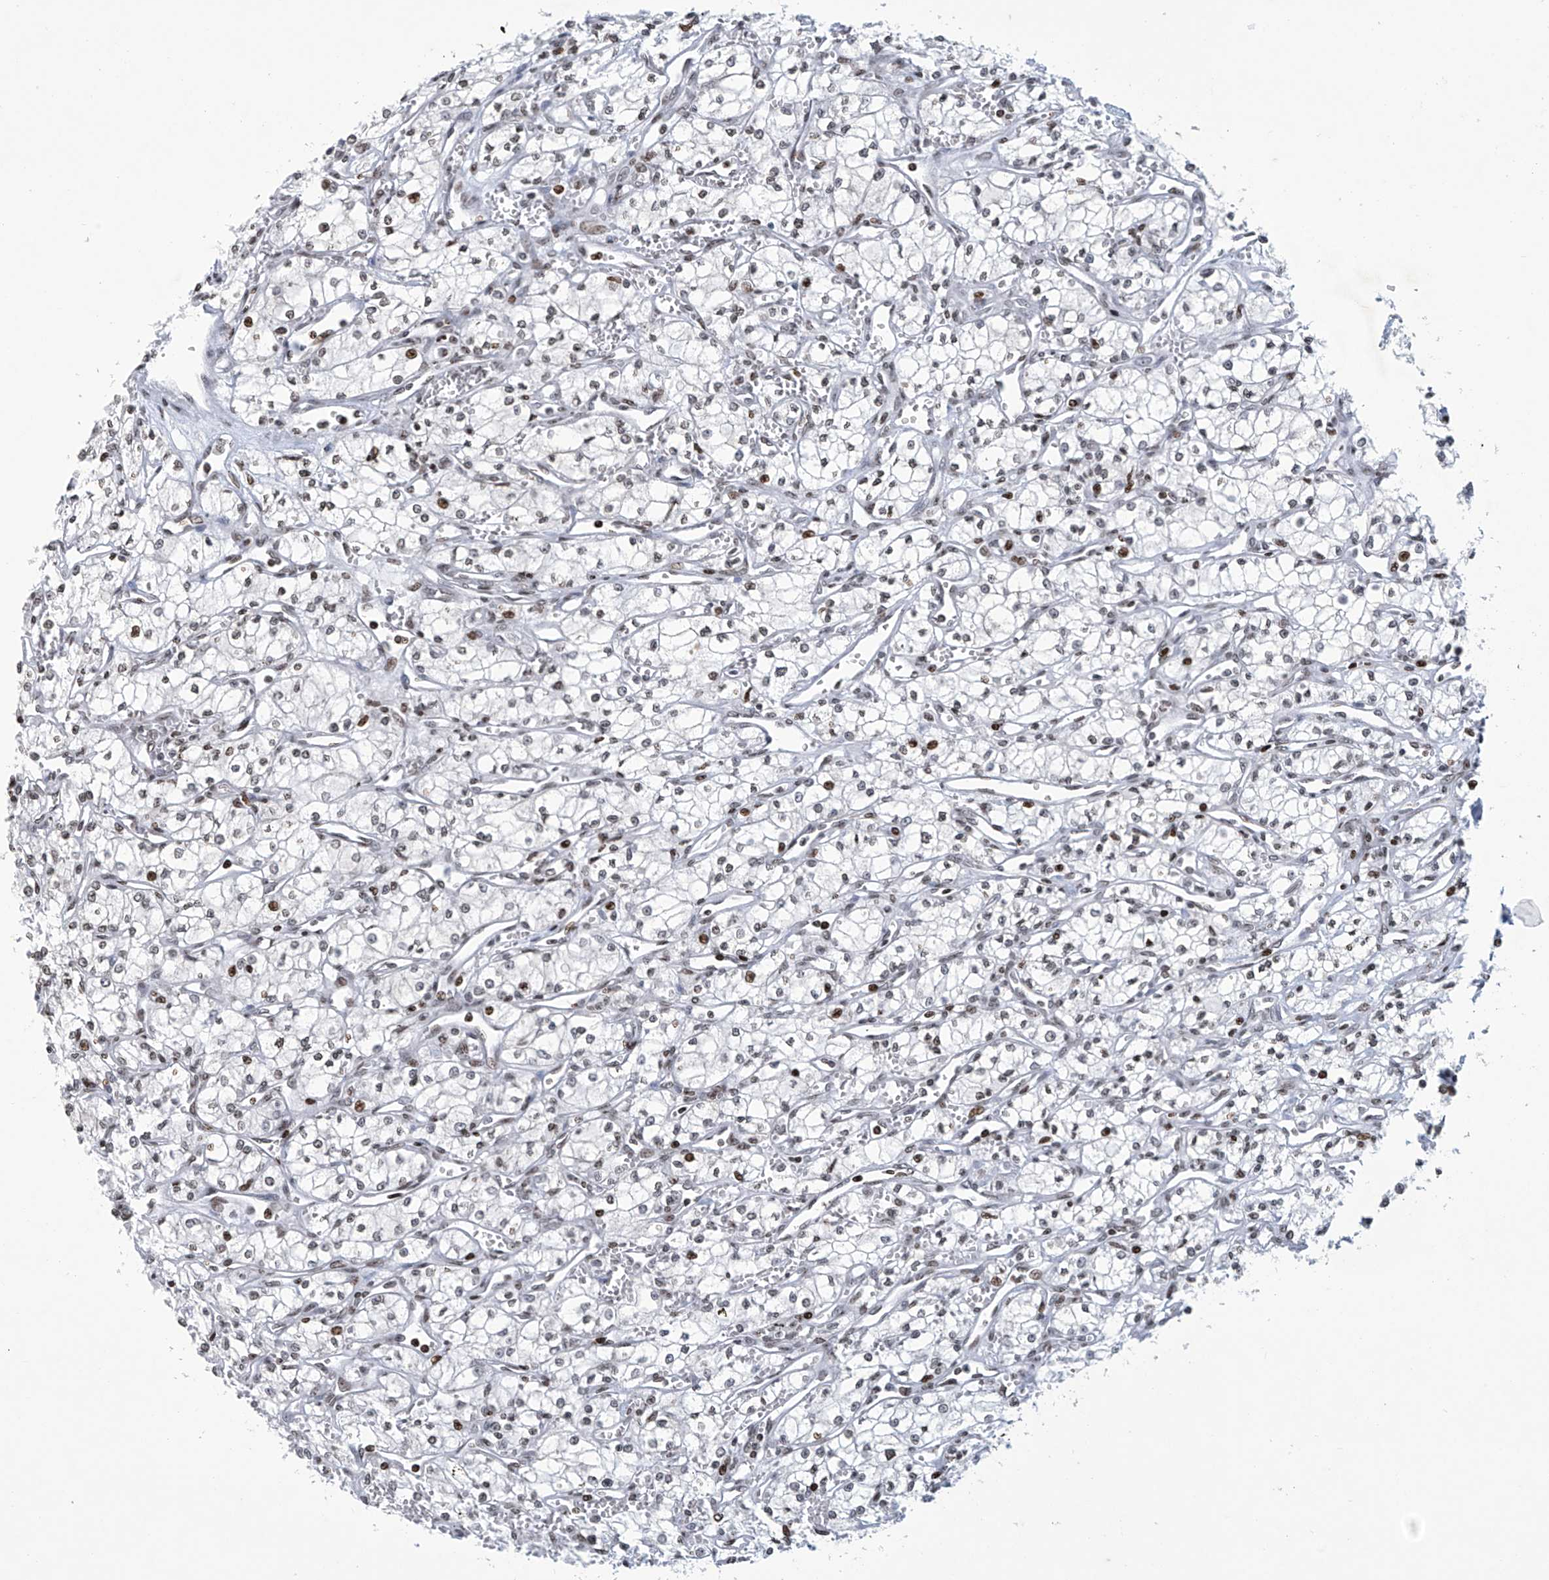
{"staining": {"intensity": "moderate", "quantity": "<25%", "location": "nuclear"}, "tissue": "renal cancer", "cell_type": "Tumor cells", "image_type": "cancer", "snomed": [{"axis": "morphology", "description": "Adenocarcinoma, NOS"}, {"axis": "topography", "description": "Kidney"}], "caption": "Brown immunohistochemical staining in renal cancer (adenocarcinoma) reveals moderate nuclear positivity in about <25% of tumor cells. The staining was performed using DAB, with brown indicating positive protein expression. Nuclei are stained blue with hematoxylin.", "gene": "RFX7", "patient": {"sex": "male", "age": 59}}